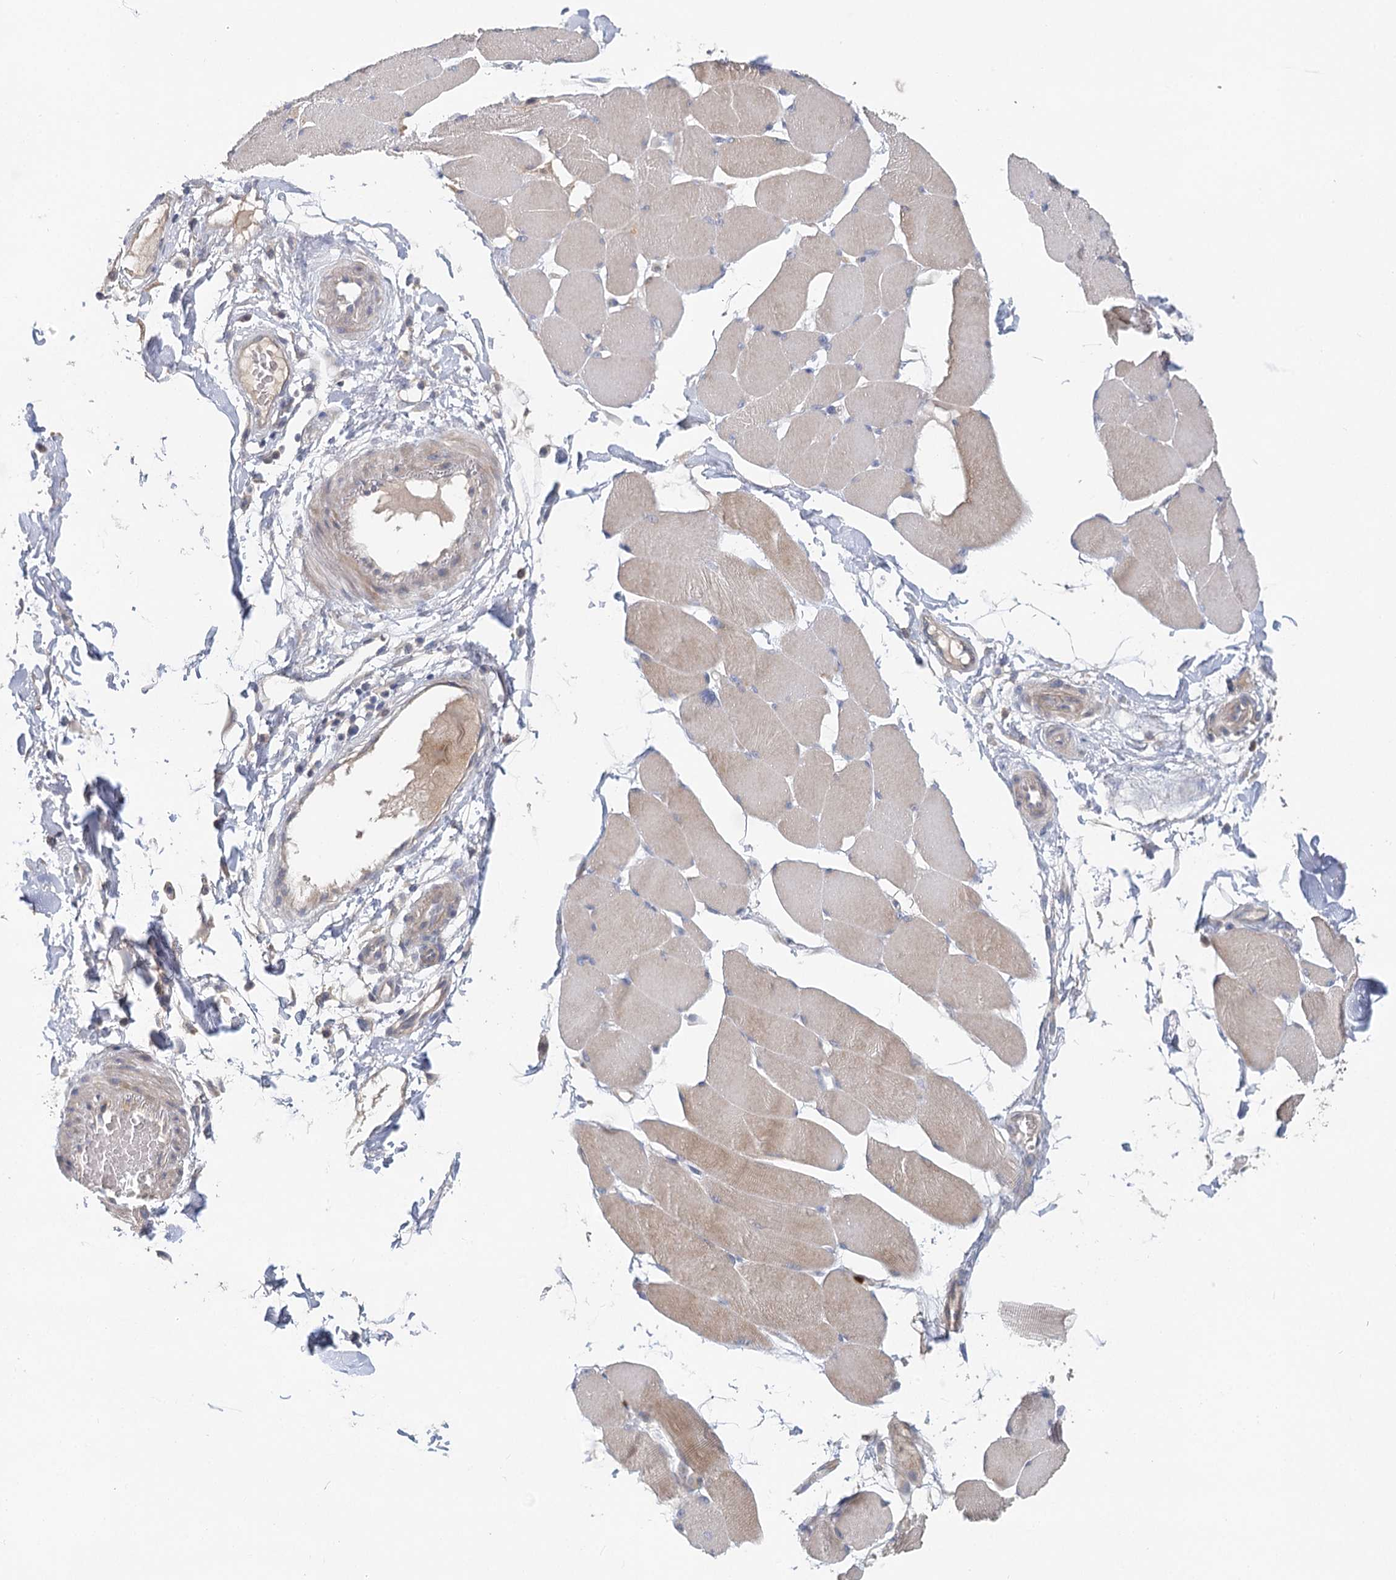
{"staining": {"intensity": "weak", "quantity": "<25%", "location": "cytoplasmic/membranous"}, "tissue": "skeletal muscle", "cell_type": "Myocytes", "image_type": "normal", "snomed": [{"axis": "morphology", "description": "Normal tissue, NOS"}, {"axis": "topography", "description": "Skin"}, {"axis": "topography", "description": "Skeletal muscle"}], "caption": "Skeletal muscle stained for a protein using immunohistochemistry exhibits no staining myocytes.", "gene": "EPB41L5", "patient": {"sex": "male", "age": 83}}